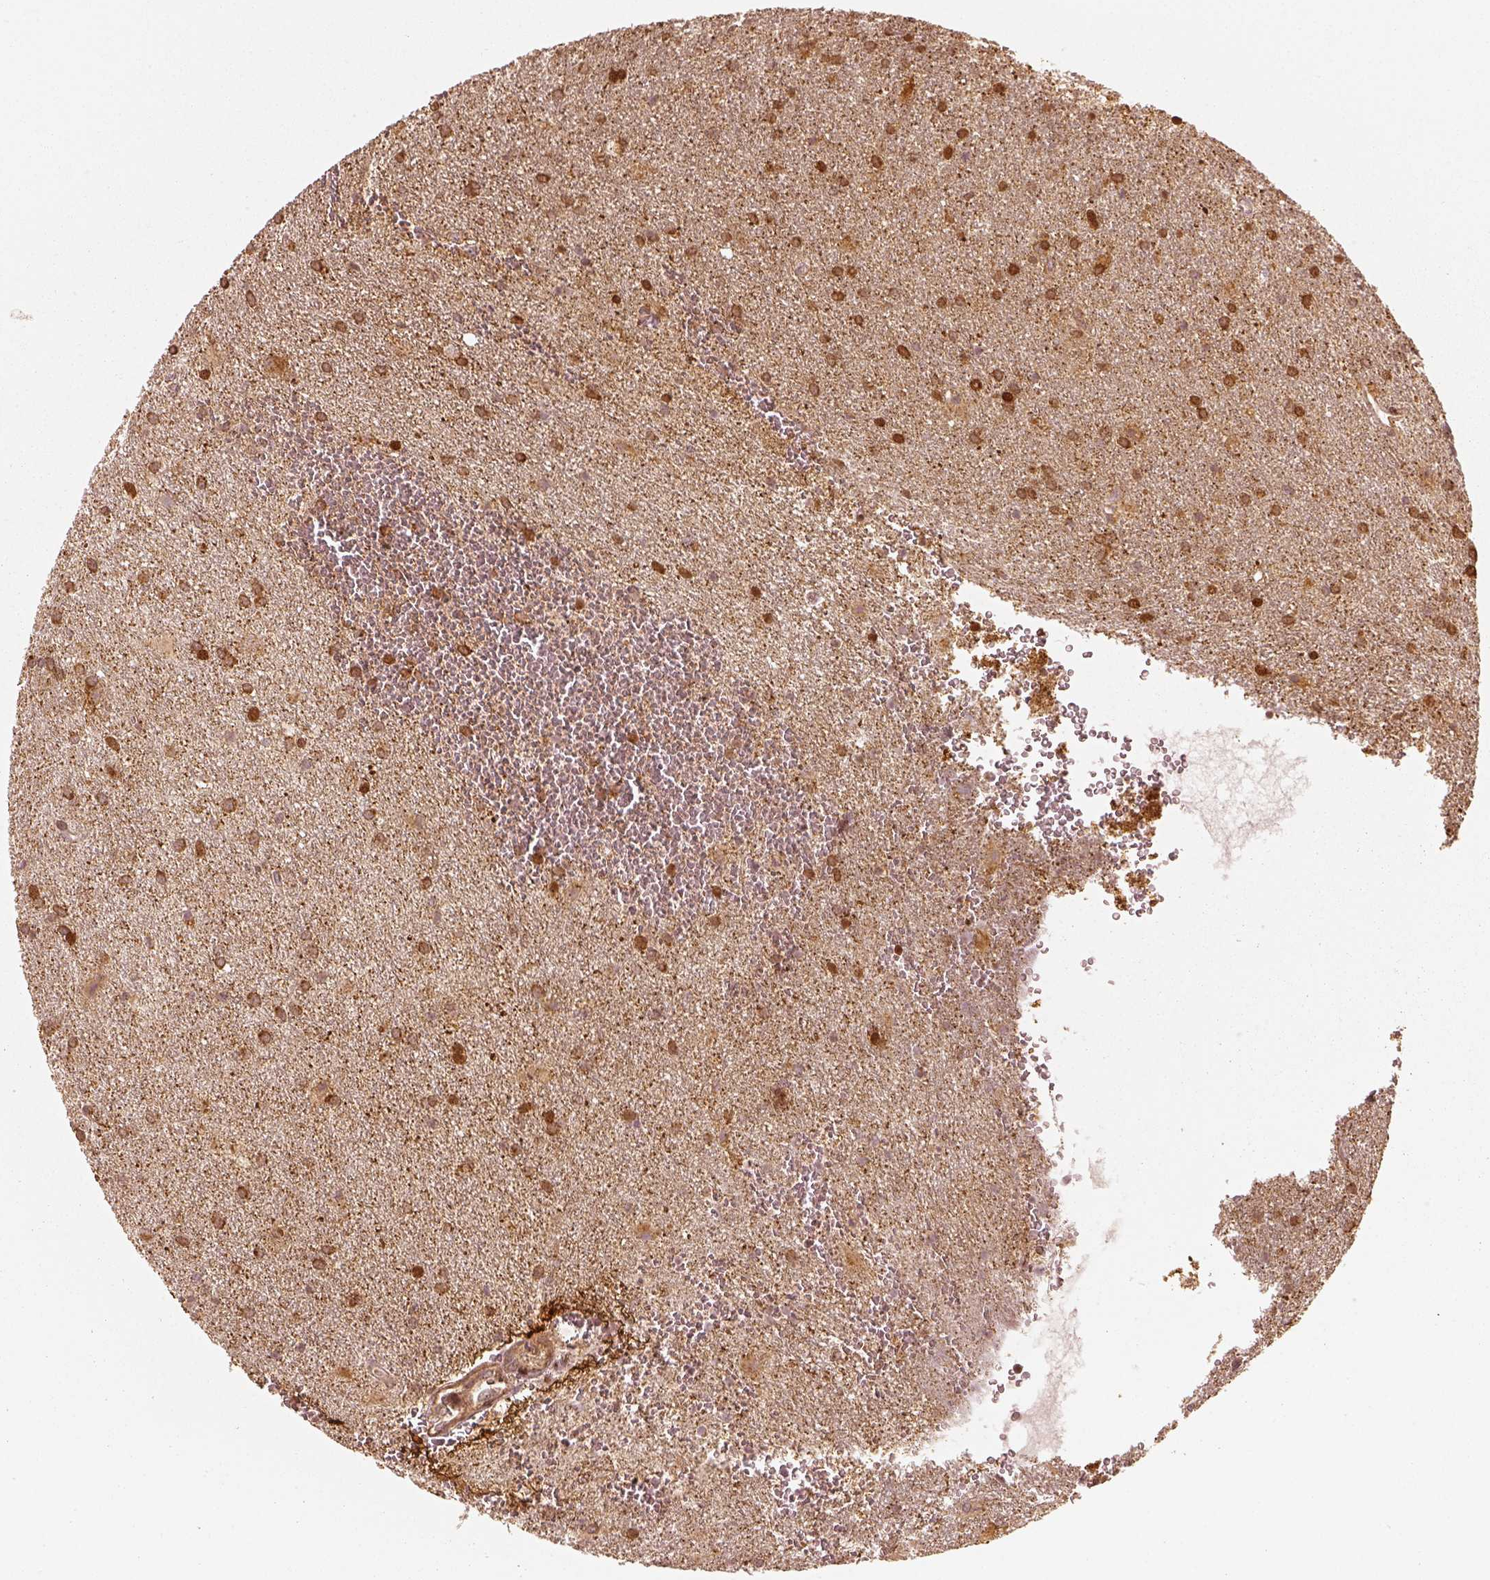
{"staining": {"intensity": "strong", "quantity": ">75%", "location": "cytoplasmic/membranous"}, "tissue": "glioma", "cell_type": "Tumor cells", "image_type": "cancer", "snomed": [{"axis": "morphology", "description": "Glioma, malignant, Low grade"}, {"axis": "topography", "description": "Brain"}], "caption": "Glioma tissue displays strong cytoplasmic/membranous expression in approximately >75% of tumor cells, visualized by immunohistochemistry.", "gene": "SLC12A9", "patient": {"sex": "male", "age": 58}}